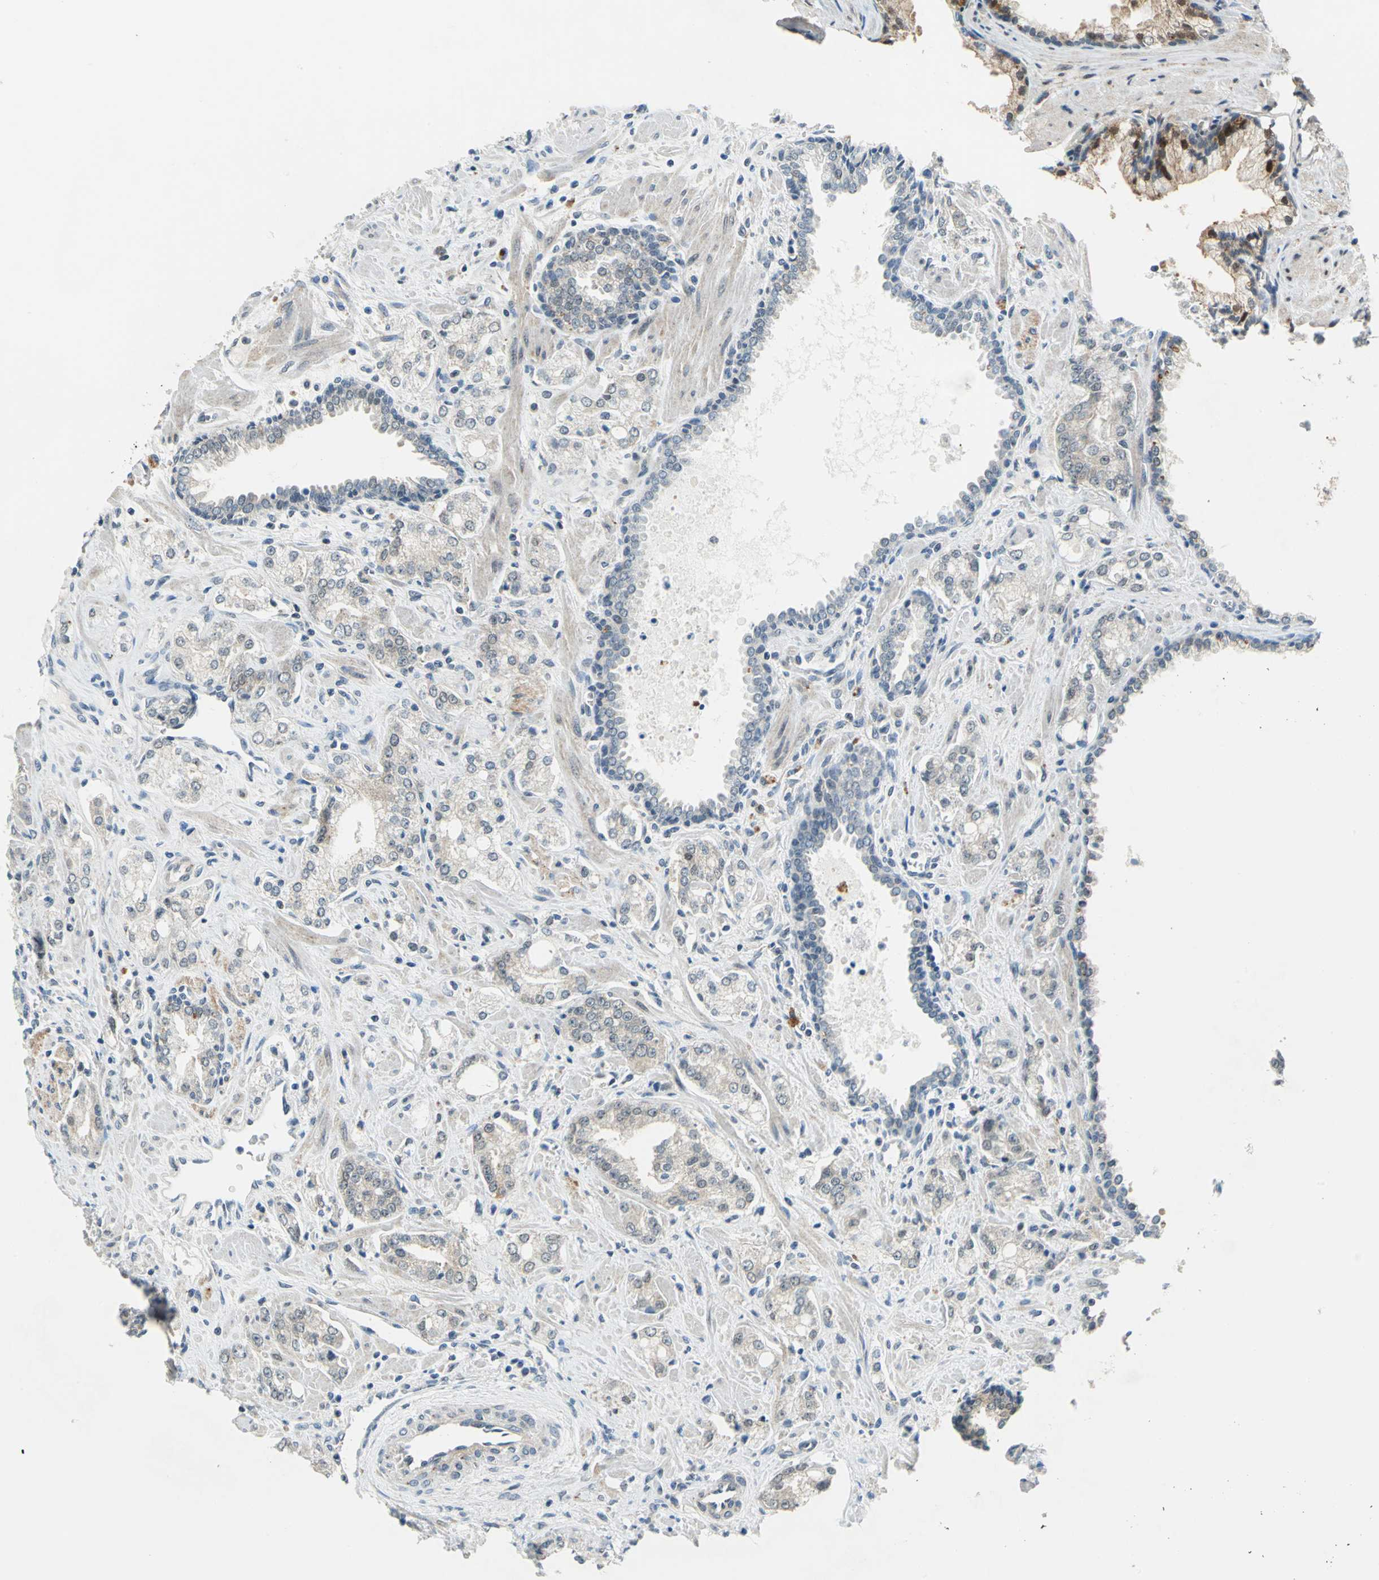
{"staining": {"intensity": "weak", "quantity": "25%-75%", "location": "cytoplasmic/membranous"}, "tissue": "prostate cancer", "cell_type": "Tumor cells", "image_type": "cancer", "snomed": [{"axis": "morphology", "description": "Adenocarcinoma, High grade"}, {"axis": "topography", "description": "Prostate"}], "caption": "IHC (DAB (3,3'-diaminobenzidine)) staining of human prostate cancer exhibits weak cytoplasmic/membranous protein staining in approximately 25%-75% of tumor cells.", "gene": "PIN1", "patient": {"sex": "male", "age": 67}}